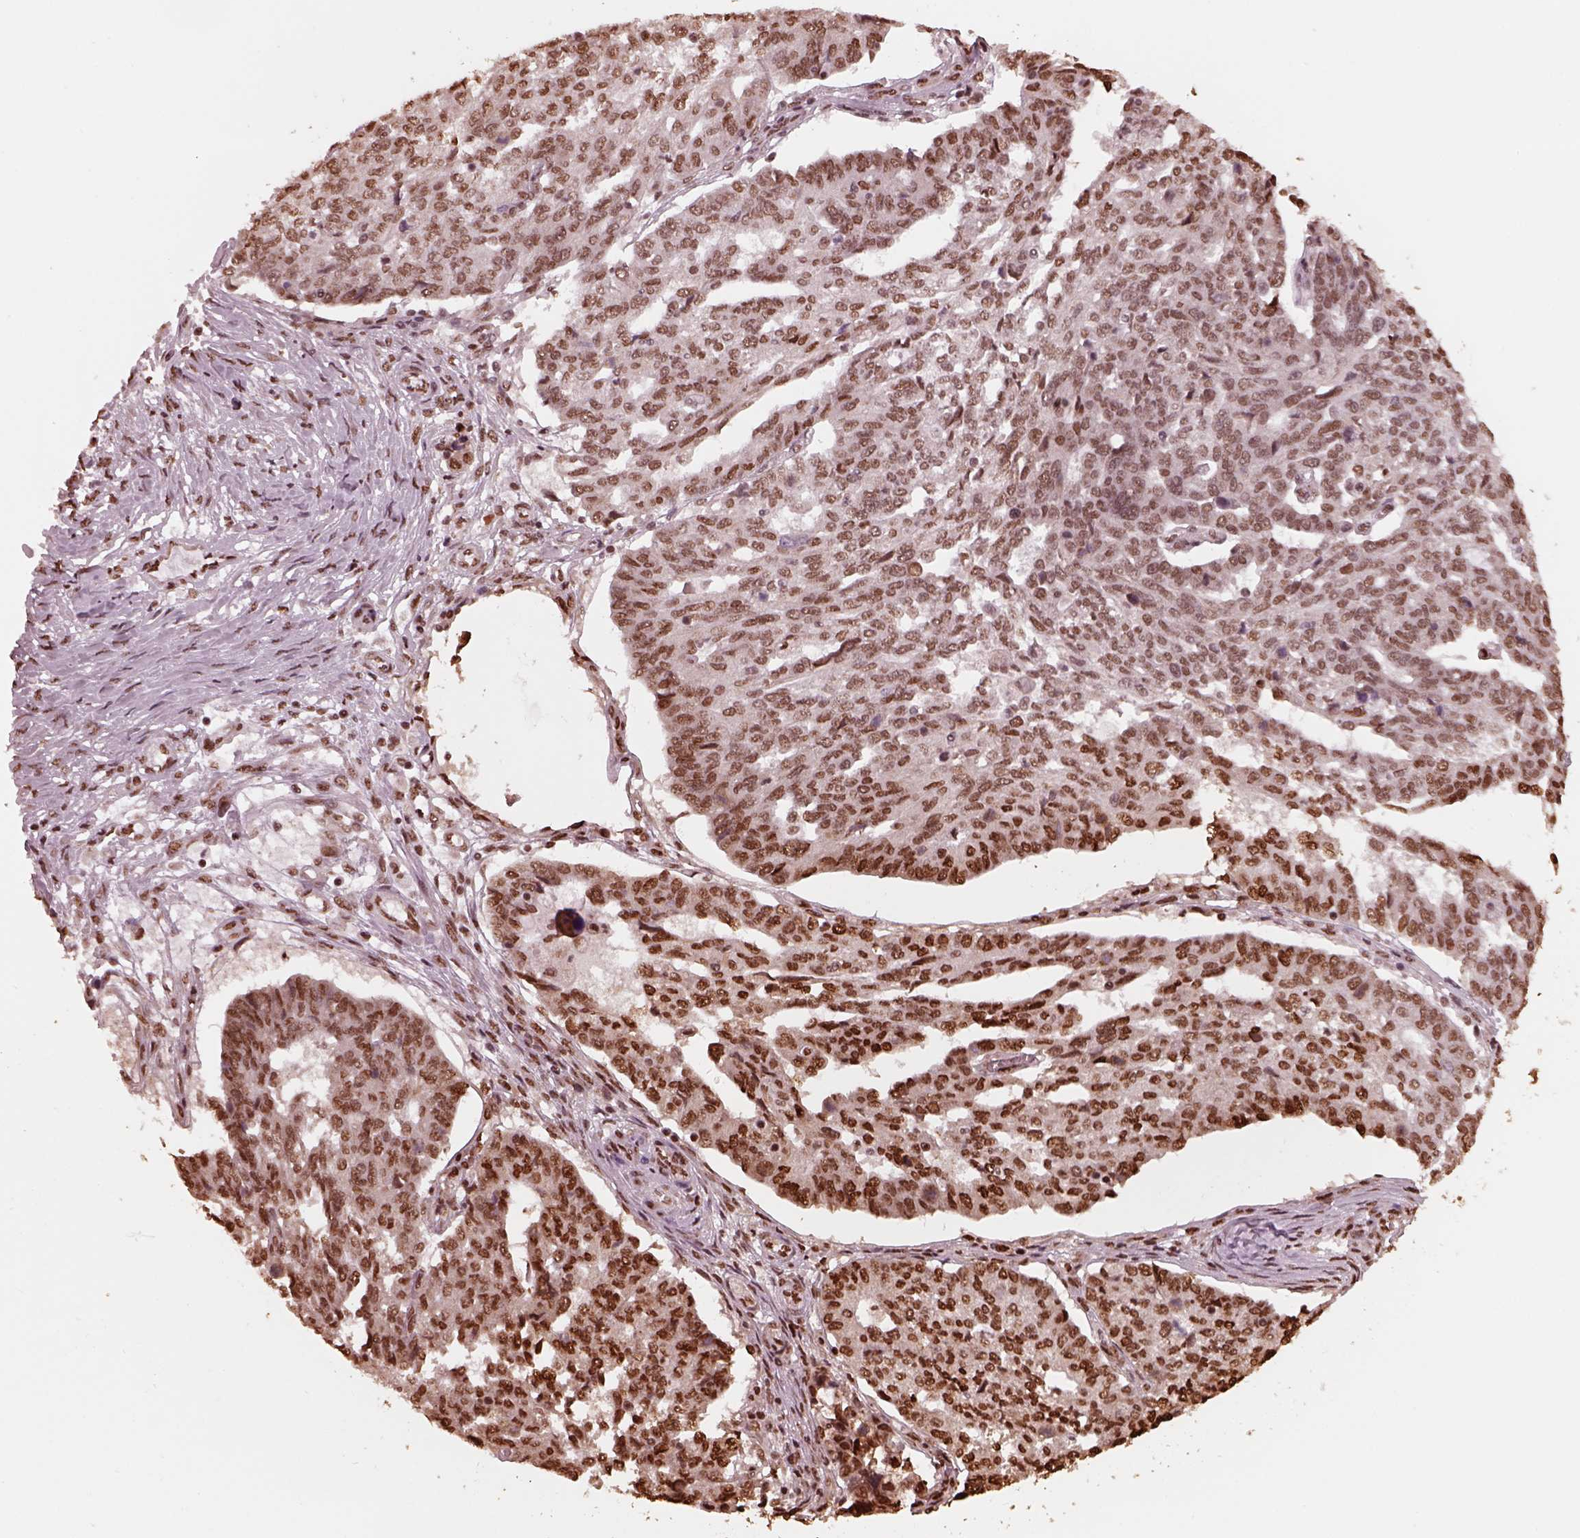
{"staining": {"intensity": "moderate", "quantity": ">75%", "location": "nuclear"}, "tissue": "ovarian cancer", "cell_type": "Tumor cells", "image_type": "cancer", "snomed": [{"axis": "morphology", "description": "Cystadenocarcinoma, serous, NOS"}, {"axis": "topography", "description": "Ovary"}], "caption": "Protein staining of ovarian cancer tissue exhibits moderate nuclear expression in approximately >75% of tumor cells. (IHC, brightfield microscopy, high magnification).", "gene": "NSD1", "patient": {"sex": "female", "age": 67}}